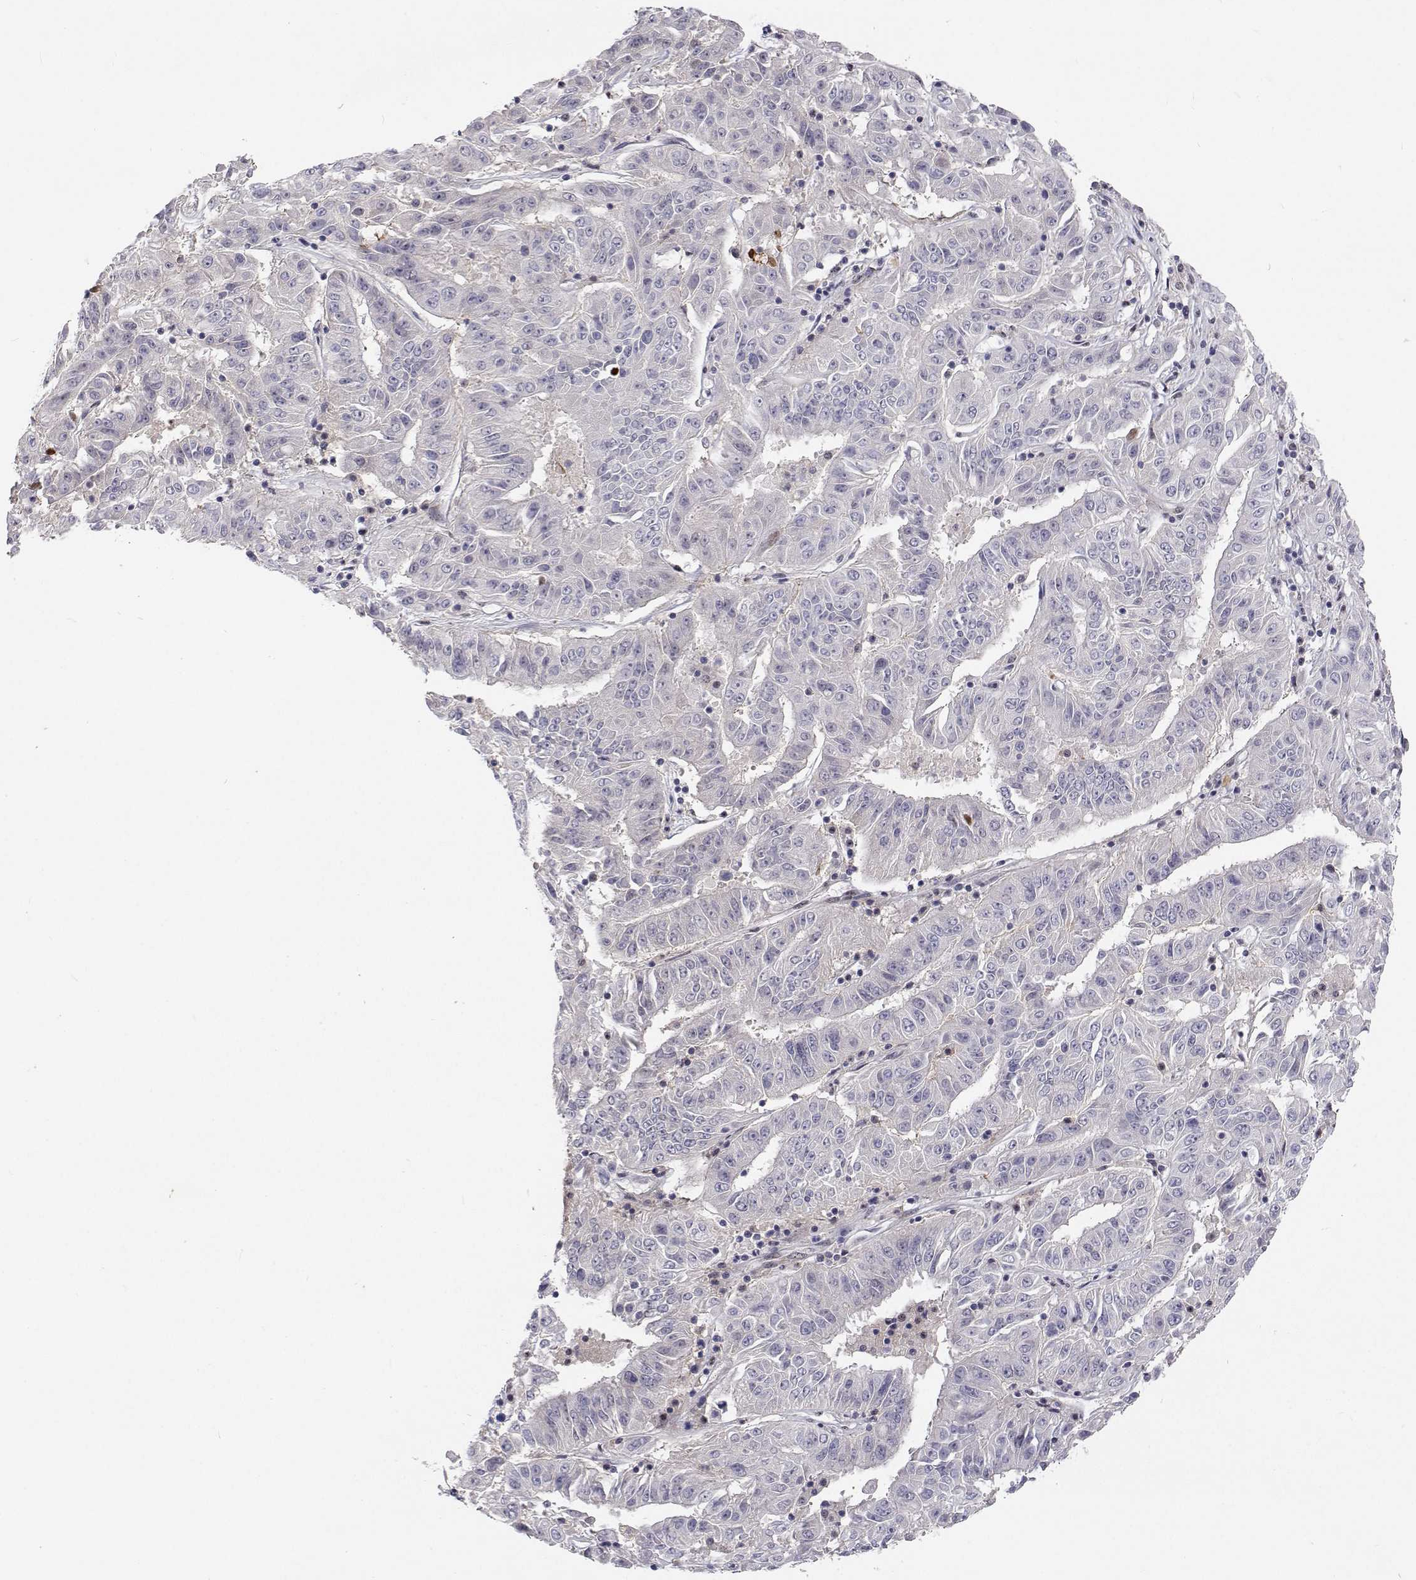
{"staining": {"intensity": "negative", "quantity": "none", "location": "none"}, "tissue": "pancreatic cancer", "cell_type": "Tumor cells", "image_type": "cancer", "snomed": [{"axis": "morphology", "description": "Adenocarcinoma, NOS"}, {"axis": "topography", "description": "Pancreas"}], "caption": "Pancreatic cancer stained for a protein using immunohistochemistry (IHC) demonstrates no staining tumor cells.", "gene": "MYPN", "patient": {"sex": "male", "age": 63}}